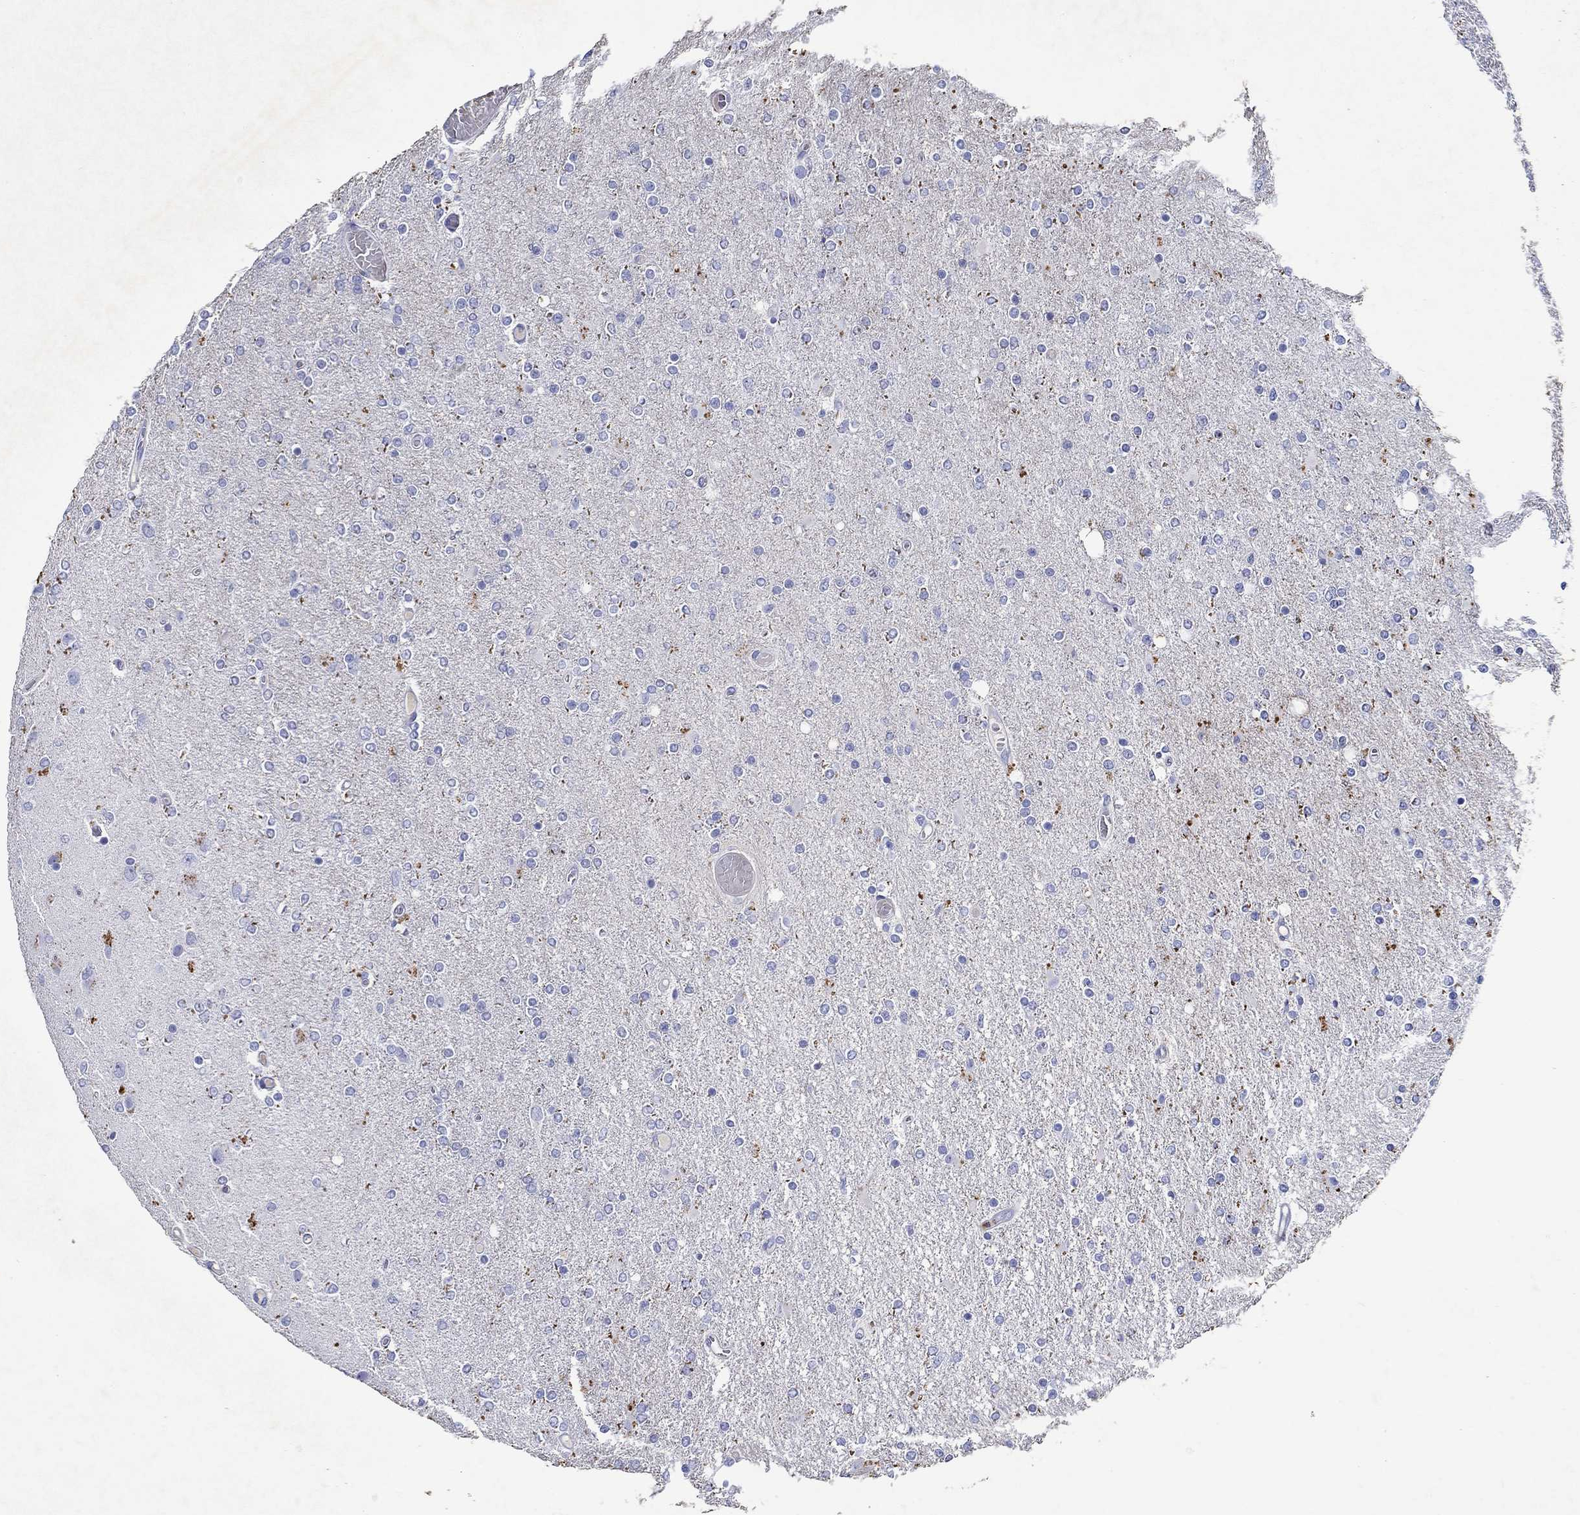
{"staining": {"intensity": "negative", "quantity": "none", "location": "none"}, "tissue": "glioma", "cell_type": "Tumor cells", "image_type": "cancer", "snomed": [{"axis": "morphology", "description": "Glioma, malignant, High grade"}, {"axis": "topography", "description": "Cerebral cortex"}], "caption": "Micrograph shows no significant protein expression in tumor cells of glioma.", "gene": "EPX", "patient": {"sex": "male", "age": 70}}